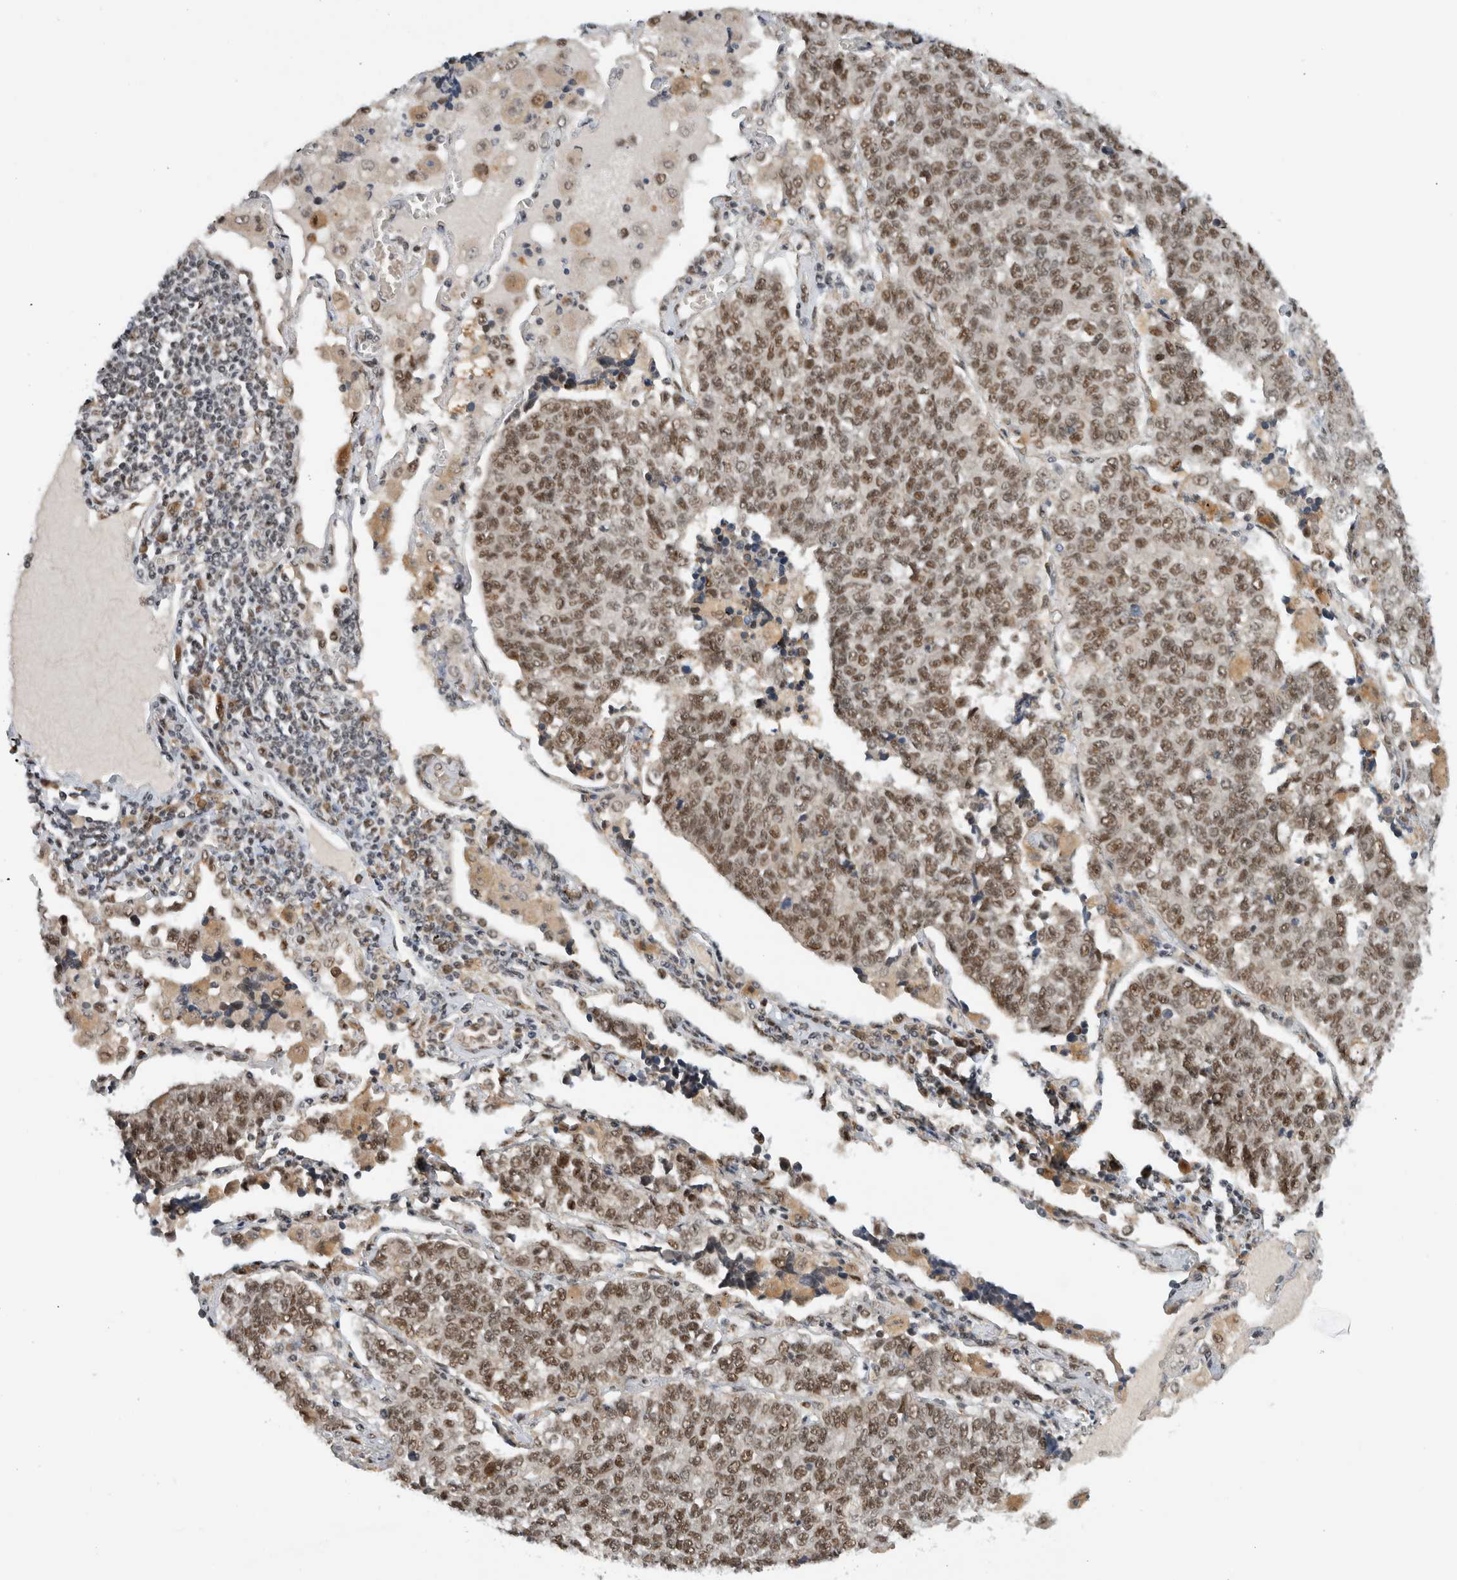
{"staining": {"intensity": "moderate", "quantity": ">75%", "location": "nuclear"}, "tissue": "lung cancer", "cell_type": "Tumor cells", "image_type": "cancer", "snomed": [{"axis": "morphology", "description": "Adenocarcinoma, NOS"}, {"axis": "topography", "description": "Lung"}], "caption": "Lung cancer (adenocarcinoma) stained for a protein reveals moderate nuclear positivity in tumor cells.", "gene": "NCAPG2", "patient": {"sex": "male", "age": 49}}